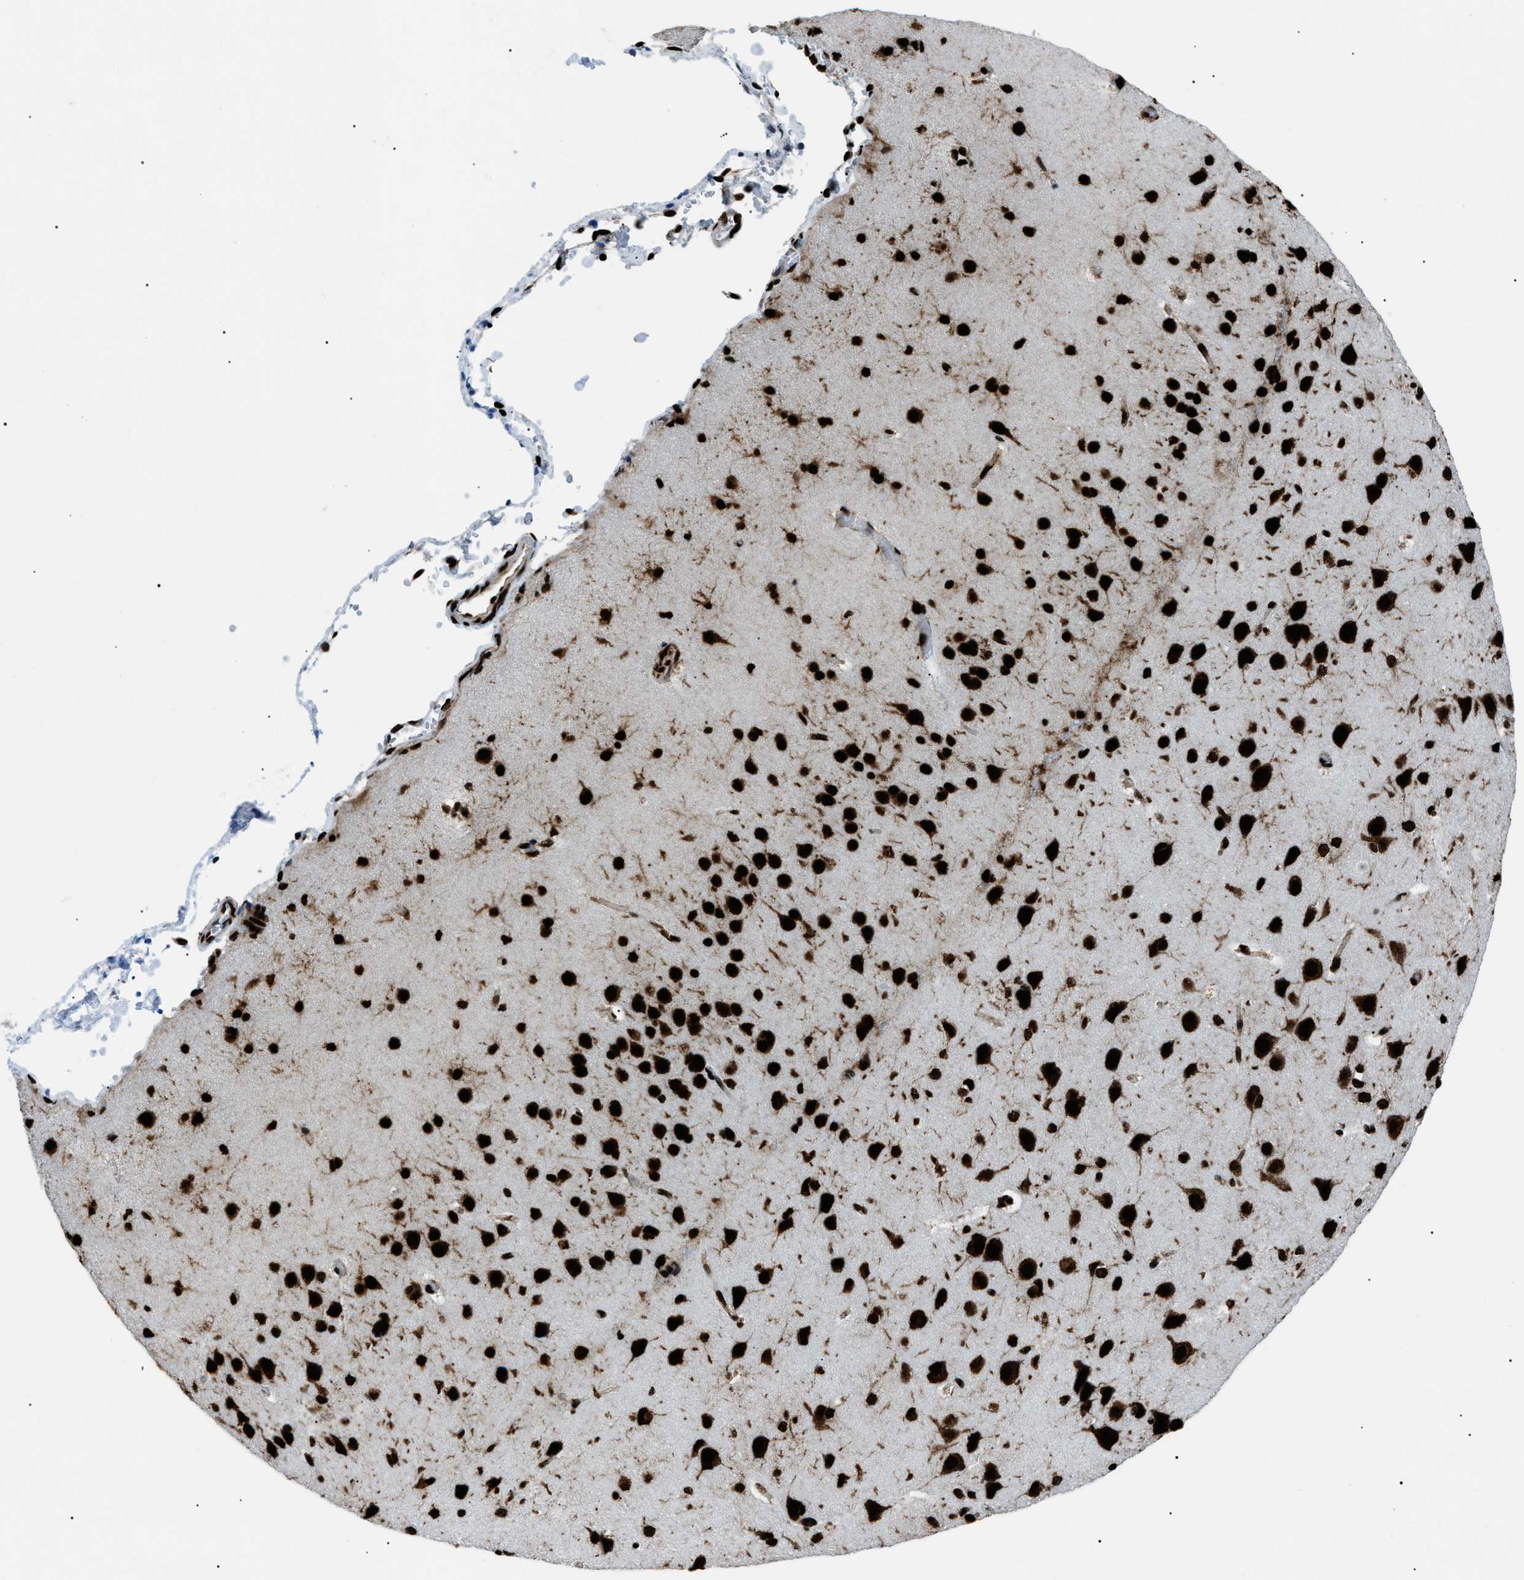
{"staining": {"intensity": "strong", "quantity": ">75%", "location": "nuclear"}, "tissue": "cerebral cortex", "cell_type": "Endothelial cells", "image_type": "normal", "snomed": [{"axis": "morphology", "description": "Normal tissue, NOS"}, {"axis": "morphology", "description": "Developmental malformation"}, {"axis": "topography", "description": "Cerebral cortex"}], "caption": "Immunohistochemical staining of unremarkable human cerebral cortex reveals high levels of strong nuclear staining in approximately >75% of endothelial cells.", "gene": "HNRNPK", "patient": {"sex": "female", "age": 30}}